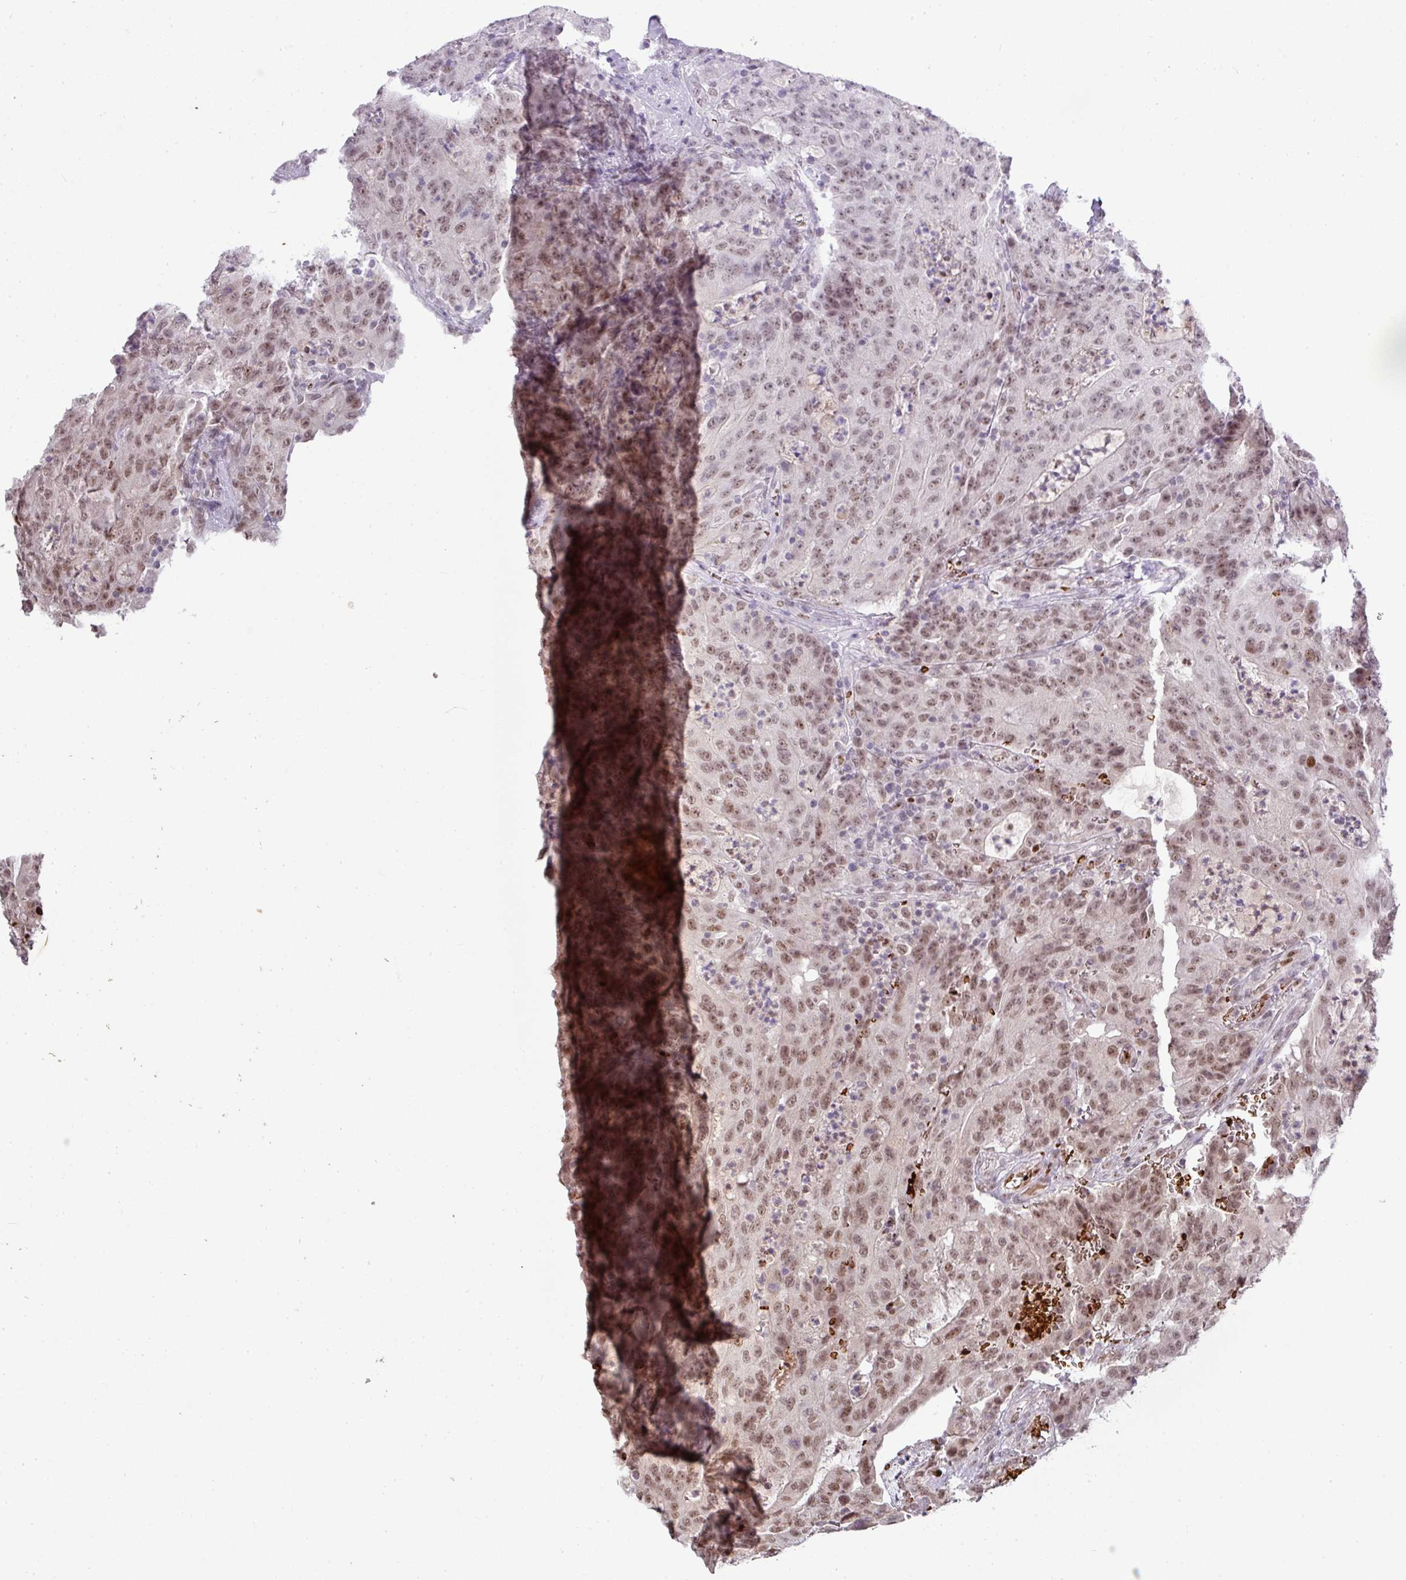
{"staining": {"intensity": "moderate", "quantity": ">75%", "location": "nuclear"}, "tissue": "colorectal cancer", "cell_type": "Tumor cells", "image_type": "cancer", "snomed": [{"axis": "morphology", "description": "Adenocarcinoma, NOS"}, {"axis": "topography", "description": "Colon"}], "caption": "Human colorectal cancer (adenocarcinoma) stained for a protein (brown) exhibits moderate nuclear positive staining in about >75% of tumor cells.", "gene": "NEIL1", "patient": {"sex": "male", "age": 83}}